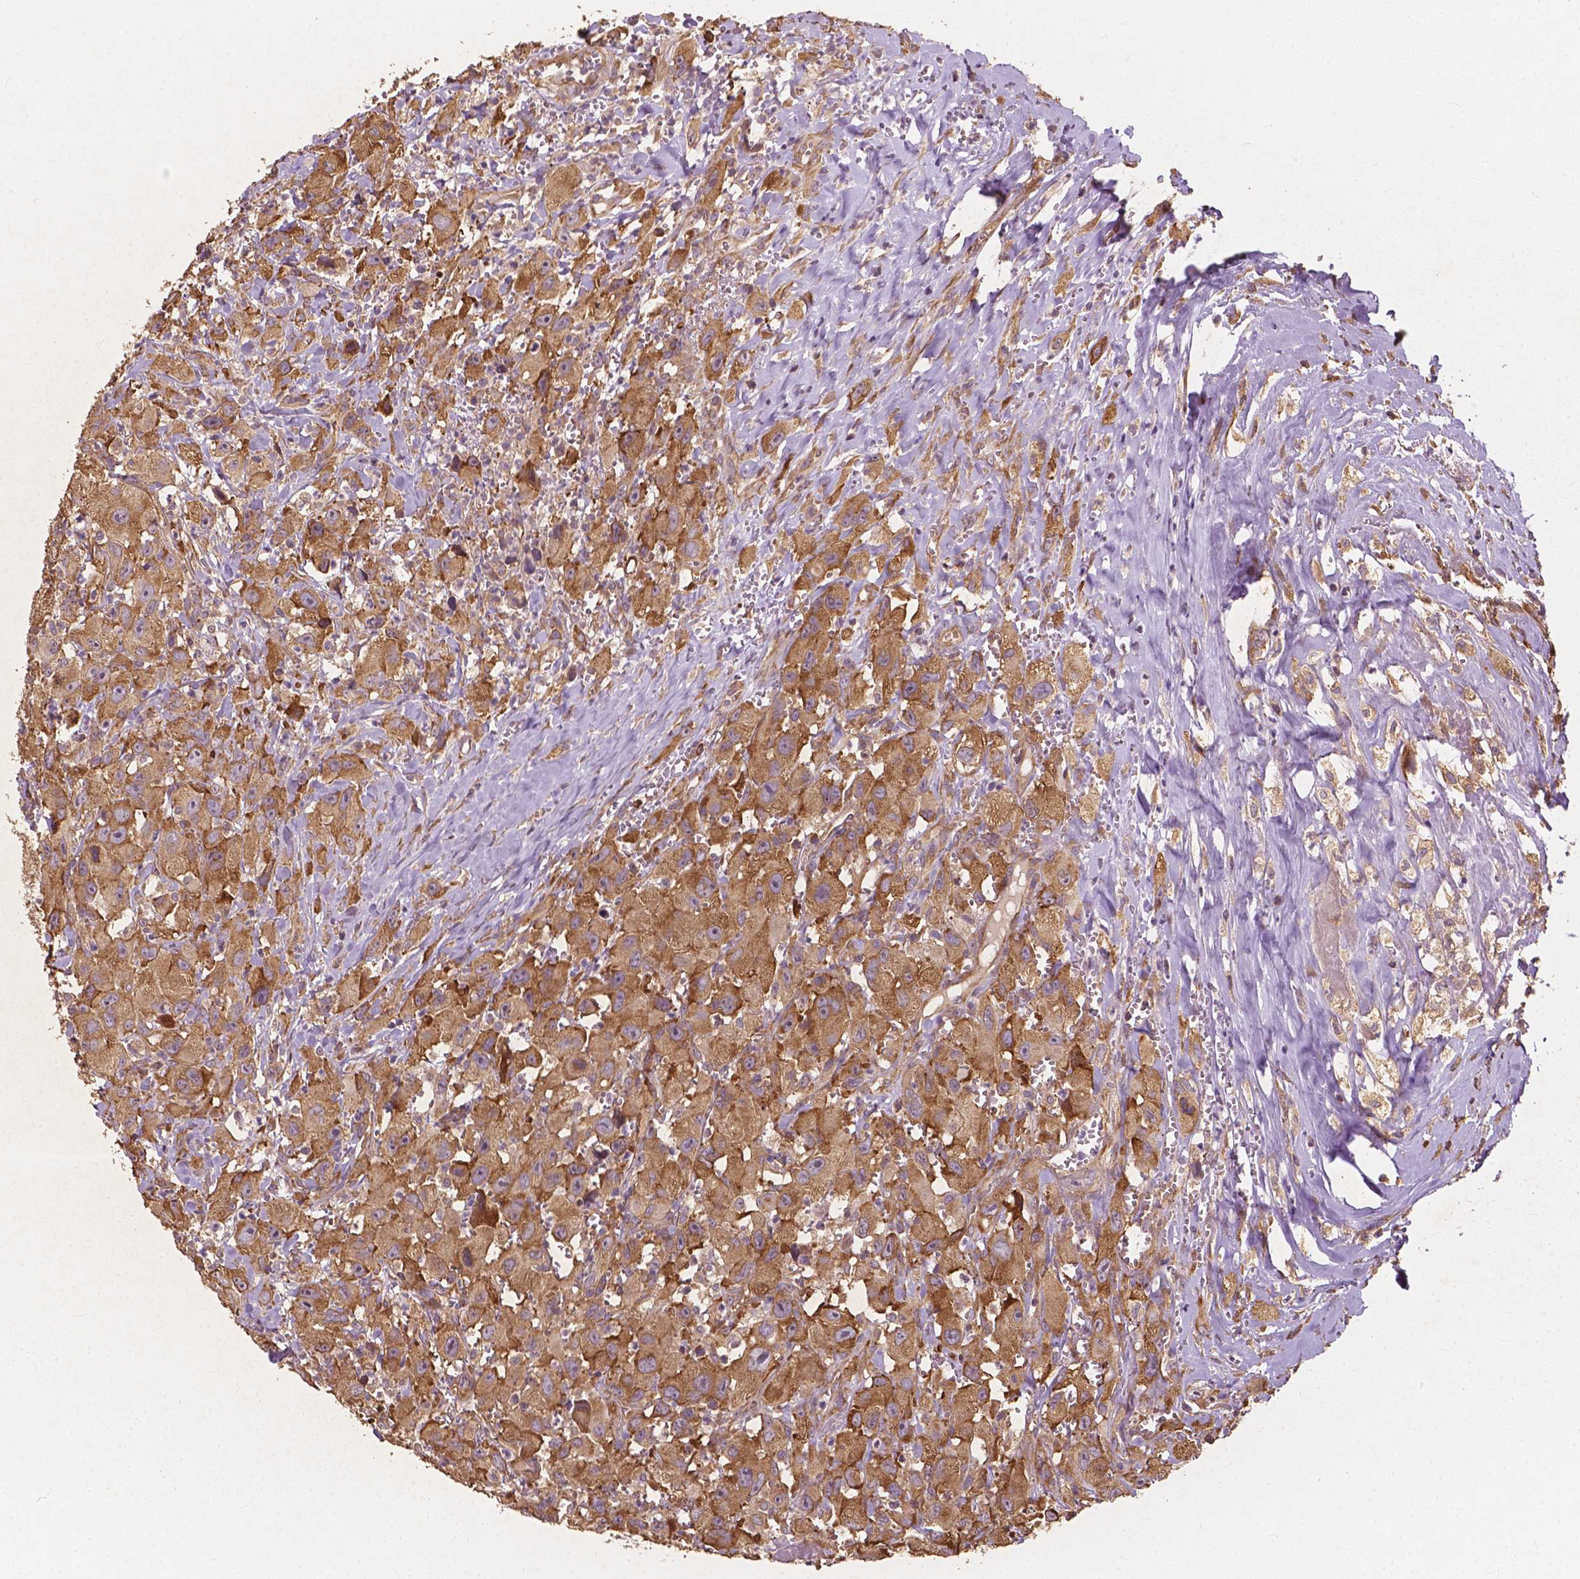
{"staining": {"intensity": "moderate", "quantity": ">75%", "location": "cytoplasmic/membranous"}, "tissue": "head and neck cancer", "cell_type": "Tumor cells", "image_type": "cancer", "snomed": [{"axis": "morphology", "description": "Squamous cell carcinoma, NOS"}, {"axis": "morphology", "description": "Squamous cell carcinoma, metastatic, NOS"}, {"axis": "topography", "description": "Oral tissue"}, {"axis": "topography", "description": "Head-Neck"}], "caption": "Moderate cytoplasmic/membranous expression for a protein is appreciated in about >75% of tumor cells of head and neck cancer (squamous cell carcinoma) using immunohistochemistry.", "gene": "G3BP1", "patient": {"sex": "female", "age": 85}}